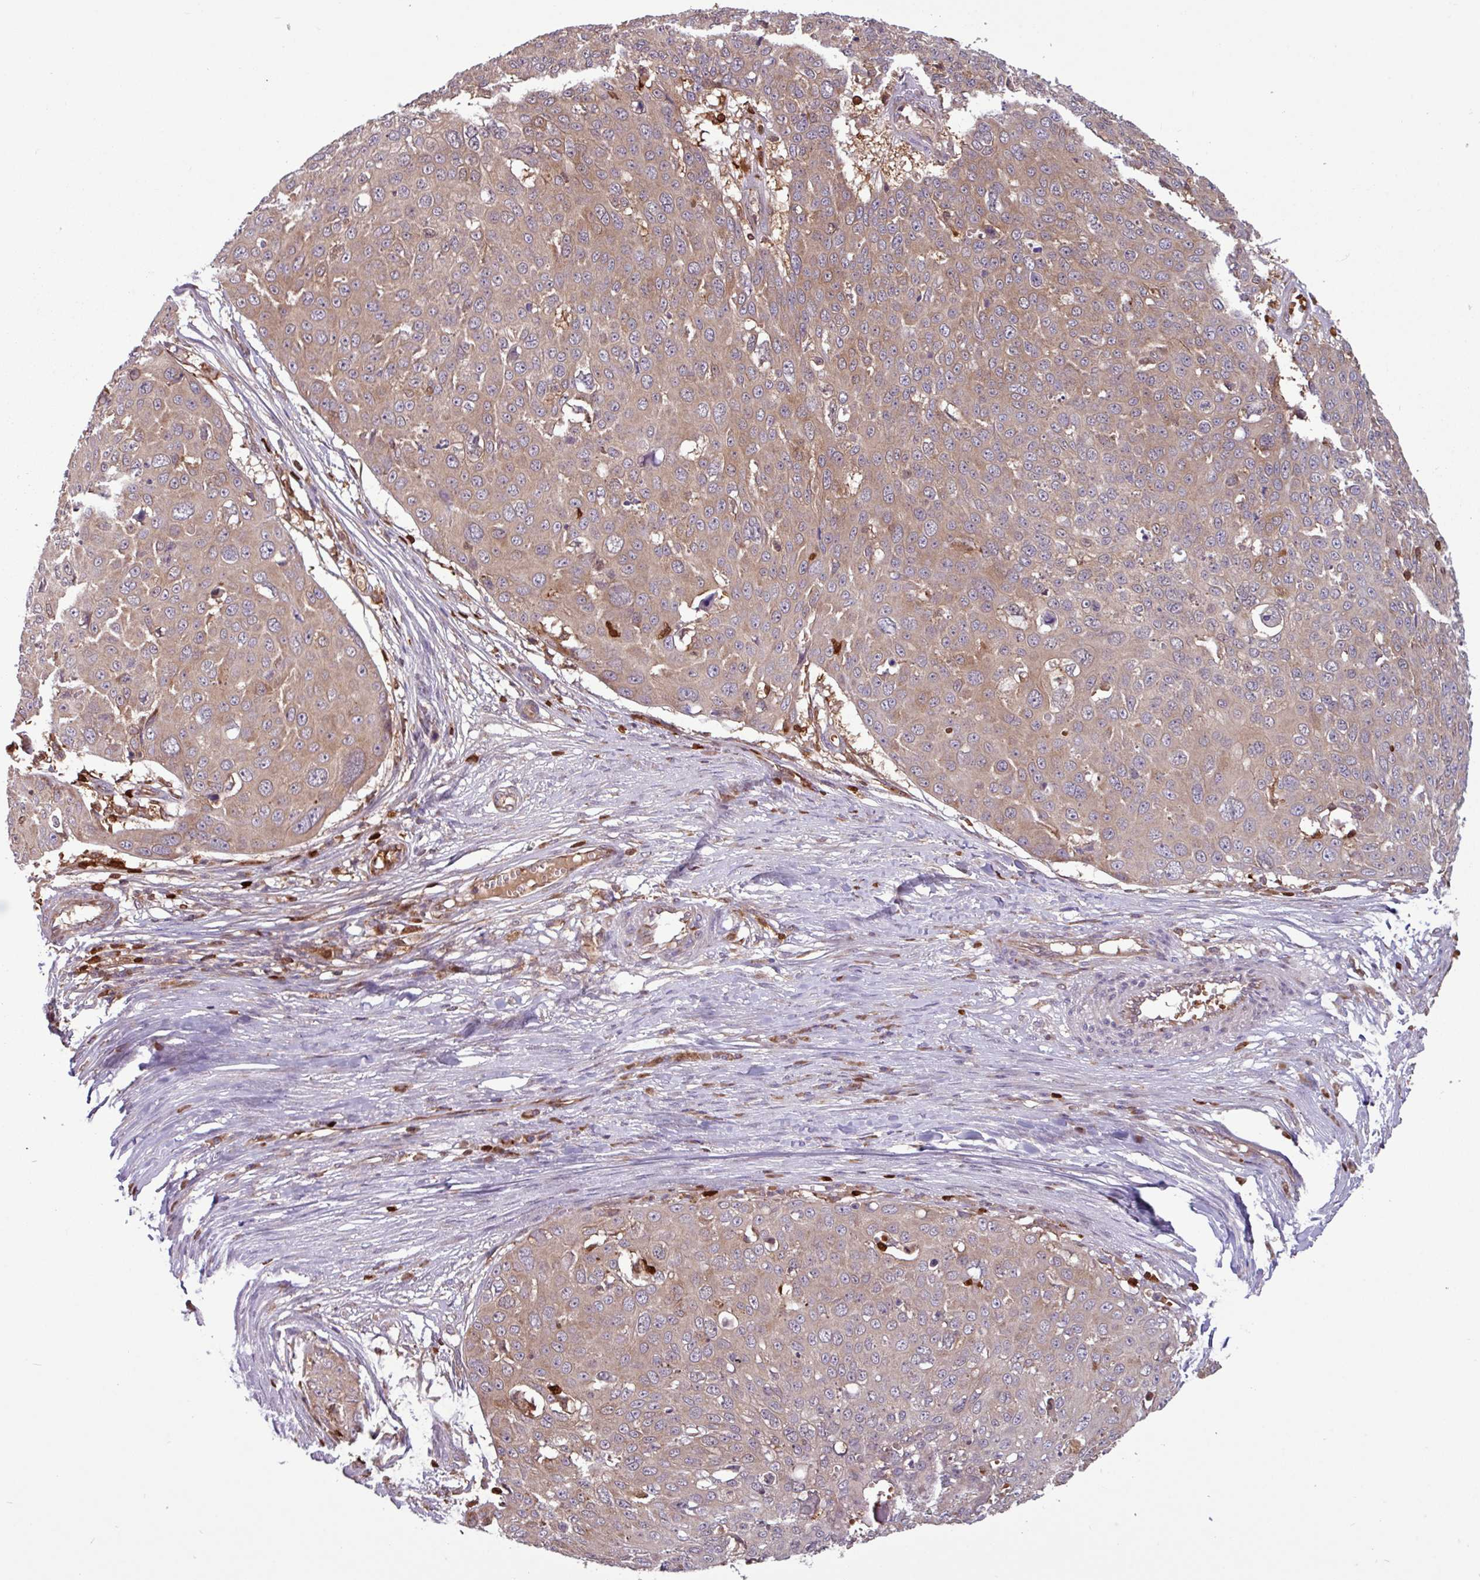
{"staining": {"intensity": "weak", "quantity": ">75%", "location": "cytoplasmic/membranous"}, "tissue": "skin cancer", "cell_type": "Tumor cells", "image_type": "cancer", "snomed": [{"axis": "morphology", "description": "Squamous cell carcinoma, NOS"}, {"axis": "topography", "description": "Skin"}], "caption": "Skin cancer (squamous cell carcinoma) stained for a protein (brown) reveals weak cytoplasmic/membranous positive positivity in about >75% of tumor cells.", "gene": "SEC61G", "patient": {"sex": "male", "age": 71}}